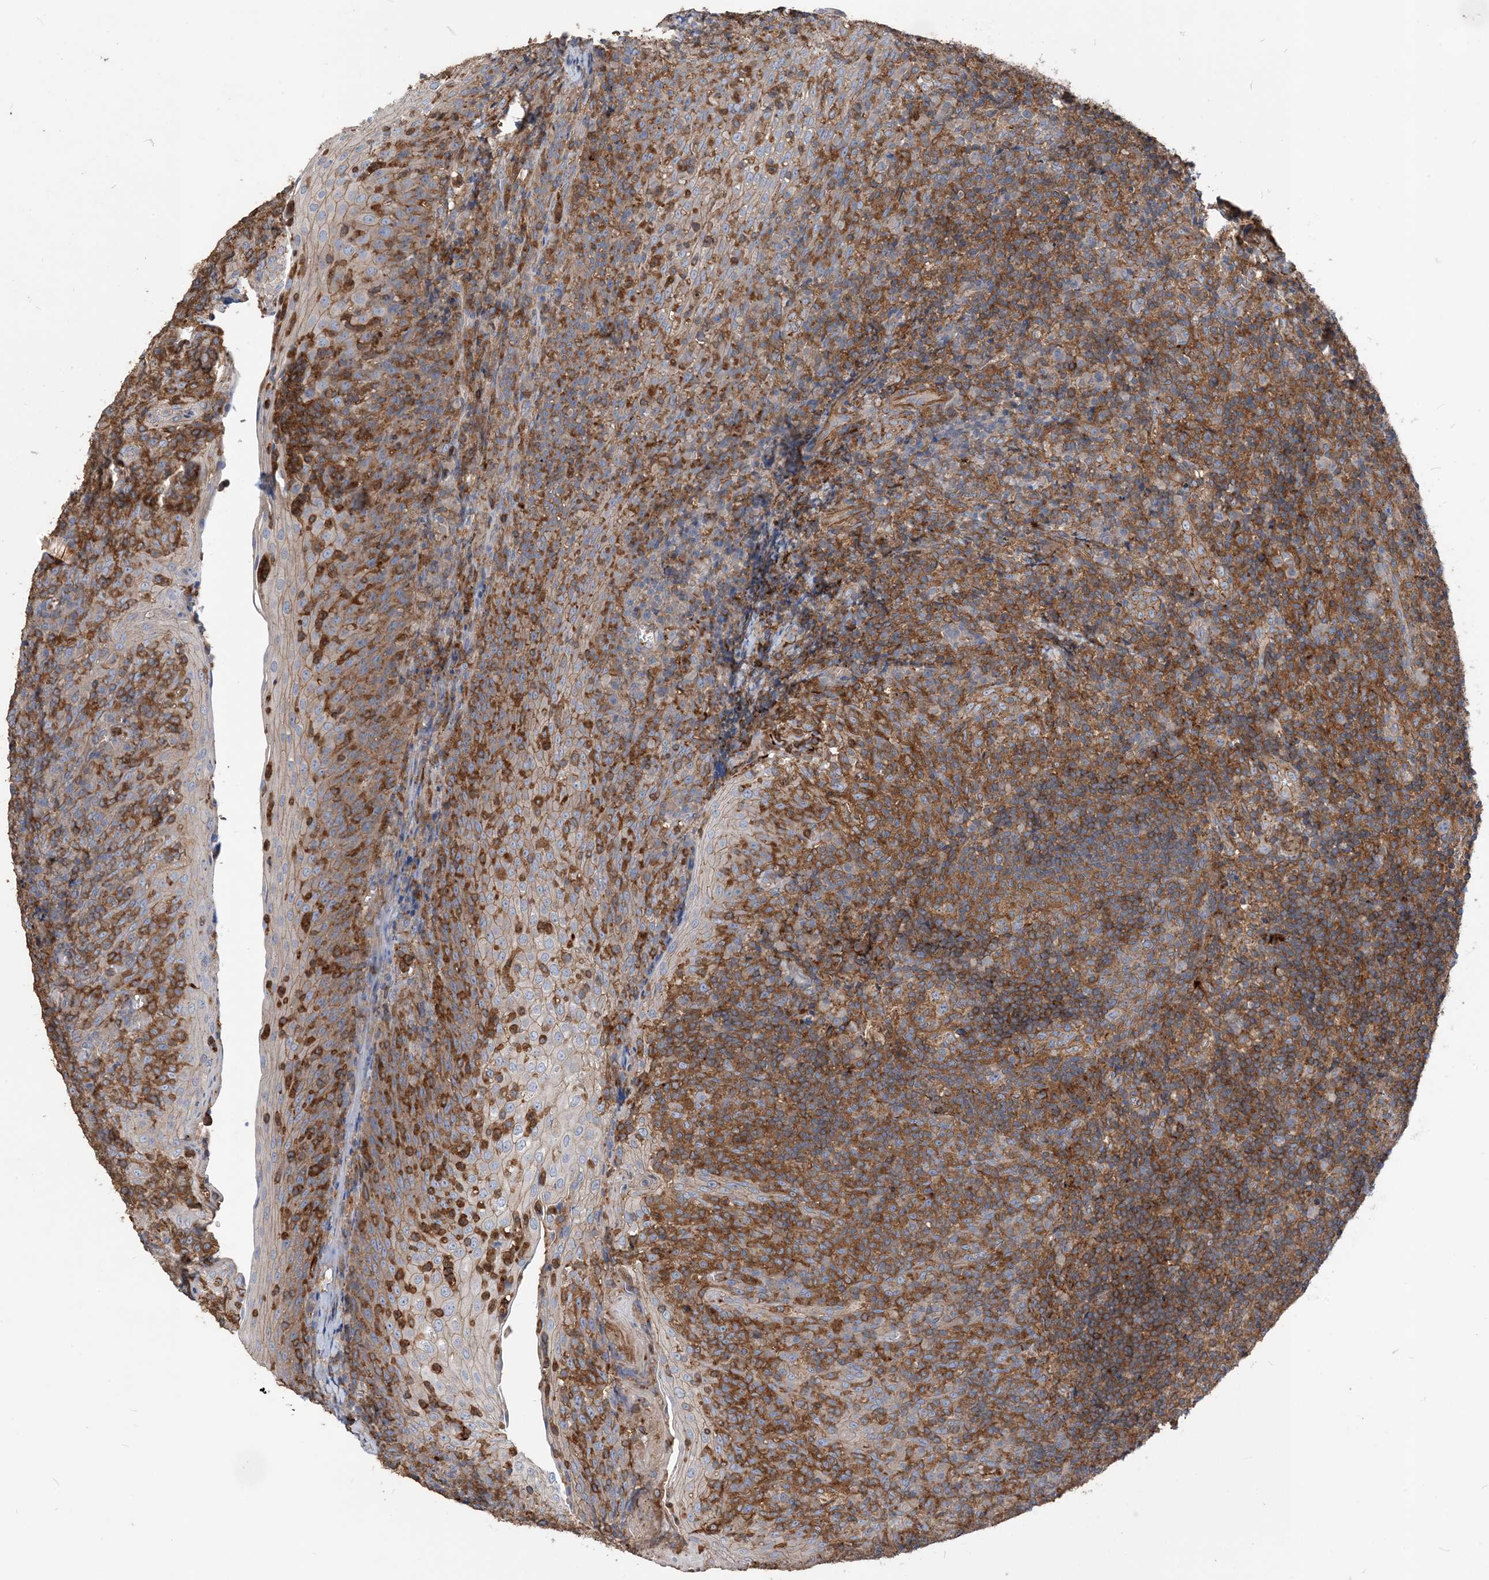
{"staining": {"intensity": "moderate", "quantity": ">75%", "location": "cytoplasmic/membranous"}, "tissue": "tonsil", "cell_type": "Germinal center cells", "image_type": "normal", "snomed": [{"axis": "morphology", "description": "Normal tissue, NOS"}, {"axis": "topography", "description": "Tonsil"}], "caption": "A brown stain highlights moderate cytoplasmic/membranous staining of a protein in germinal center cells of normal tonsil. (Brightfield microscopy of DAB IHC at high magnification).", "gene": "PARVG", "patient": {"sex": "female", "age": 19}}